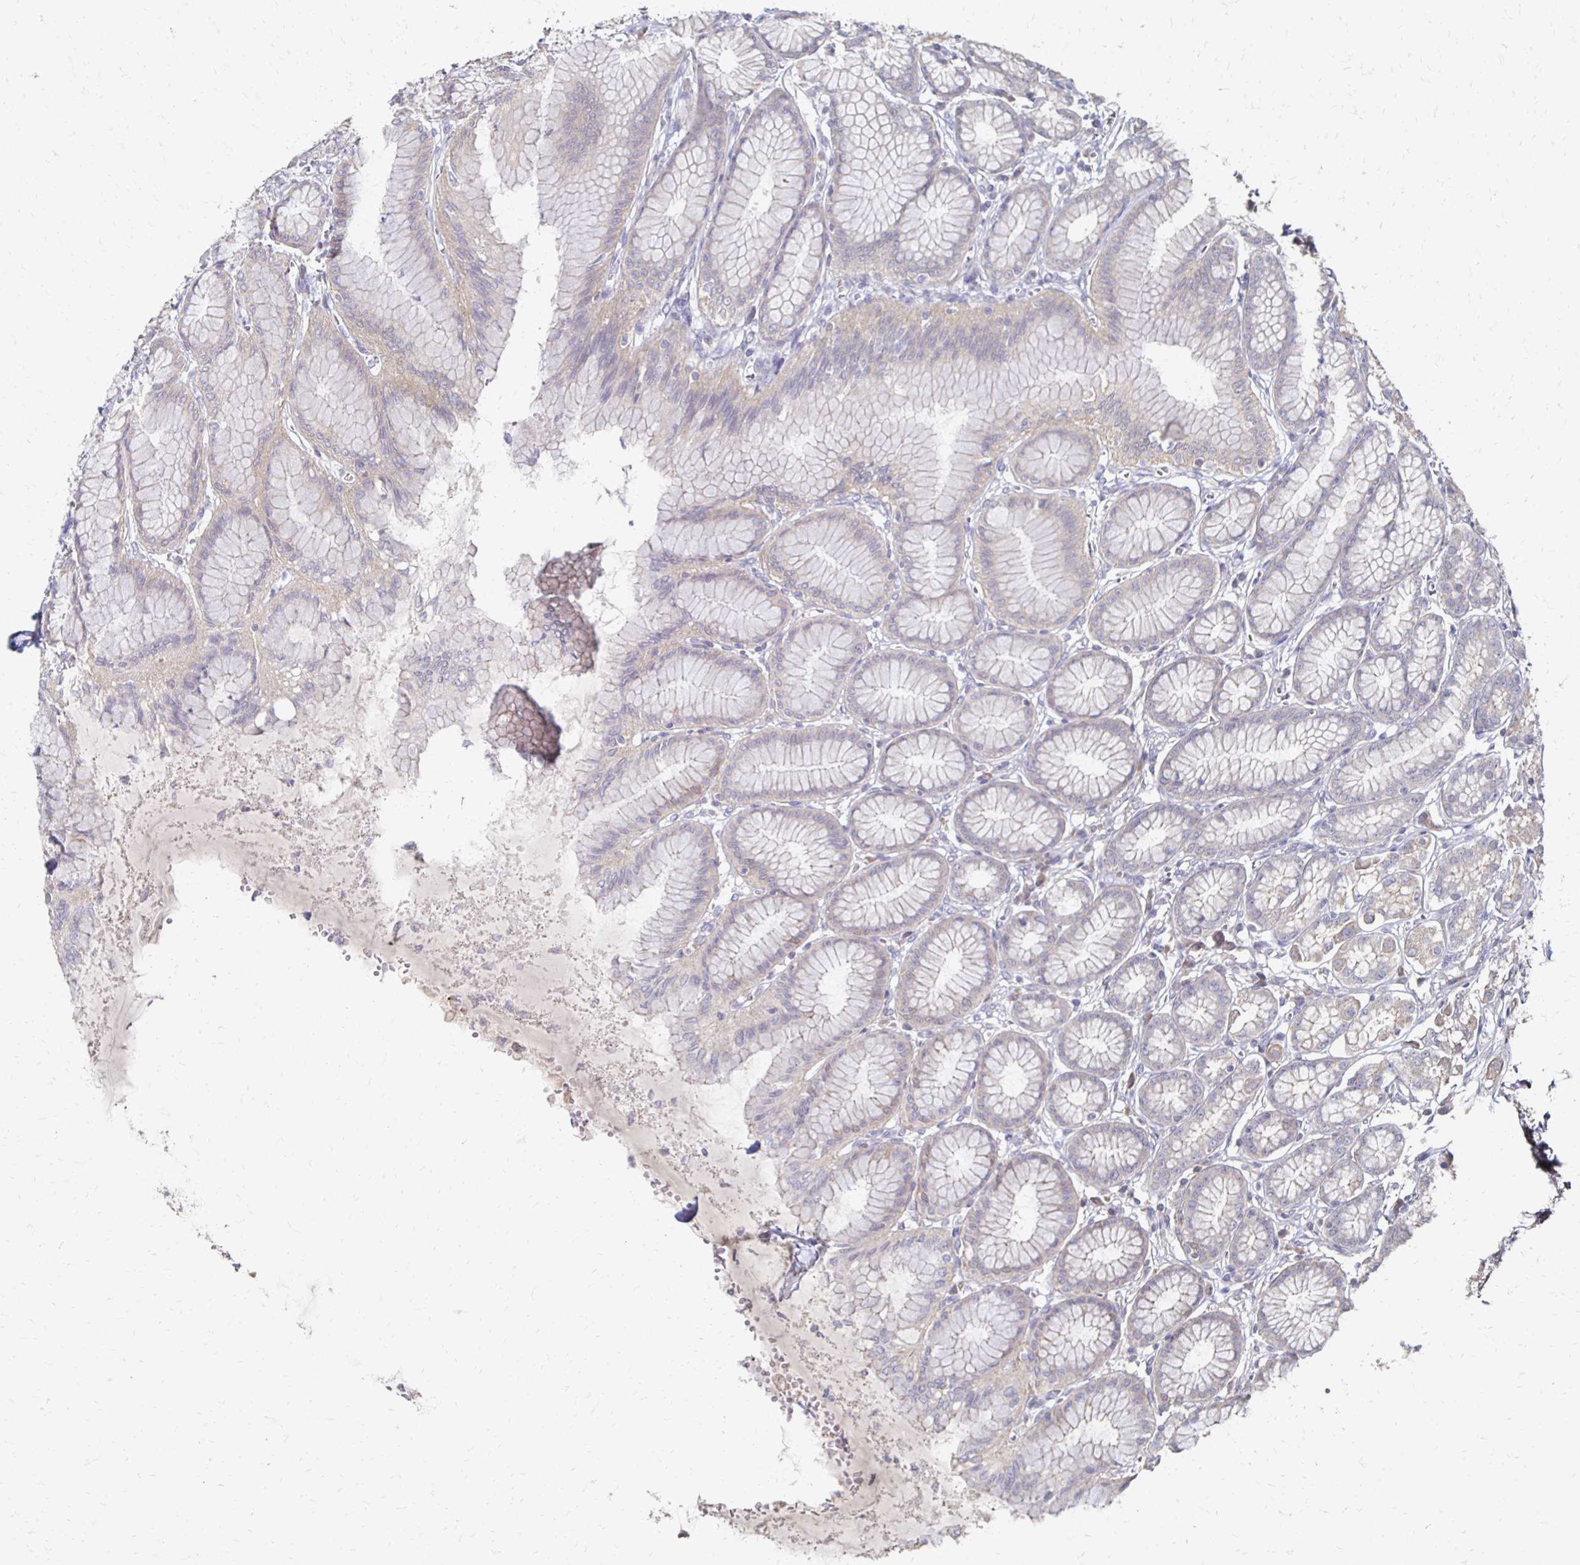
{"staining": {"intensity": "weak", "quantity": "25%-75%", "location": "cytoplasmic/membranous"}, "tissue": "stomach", "cell_type": "Glandular cells", "image_type": "normal", "snomed": [{"axis": "morphology", "description": "Normal tissue, NOS"}, {"axis": "topography", "description": "Stomach"}, {"axis": "topography", "description": "Stomach, lower"}], "caption": "Glandular cells display low levels of weak cytoplasmic/membranous expression in approximately 25%-75% of cells in benign stomach.", "gene": "ZNF727", "patient": {"sex": "male", "age": 76}}